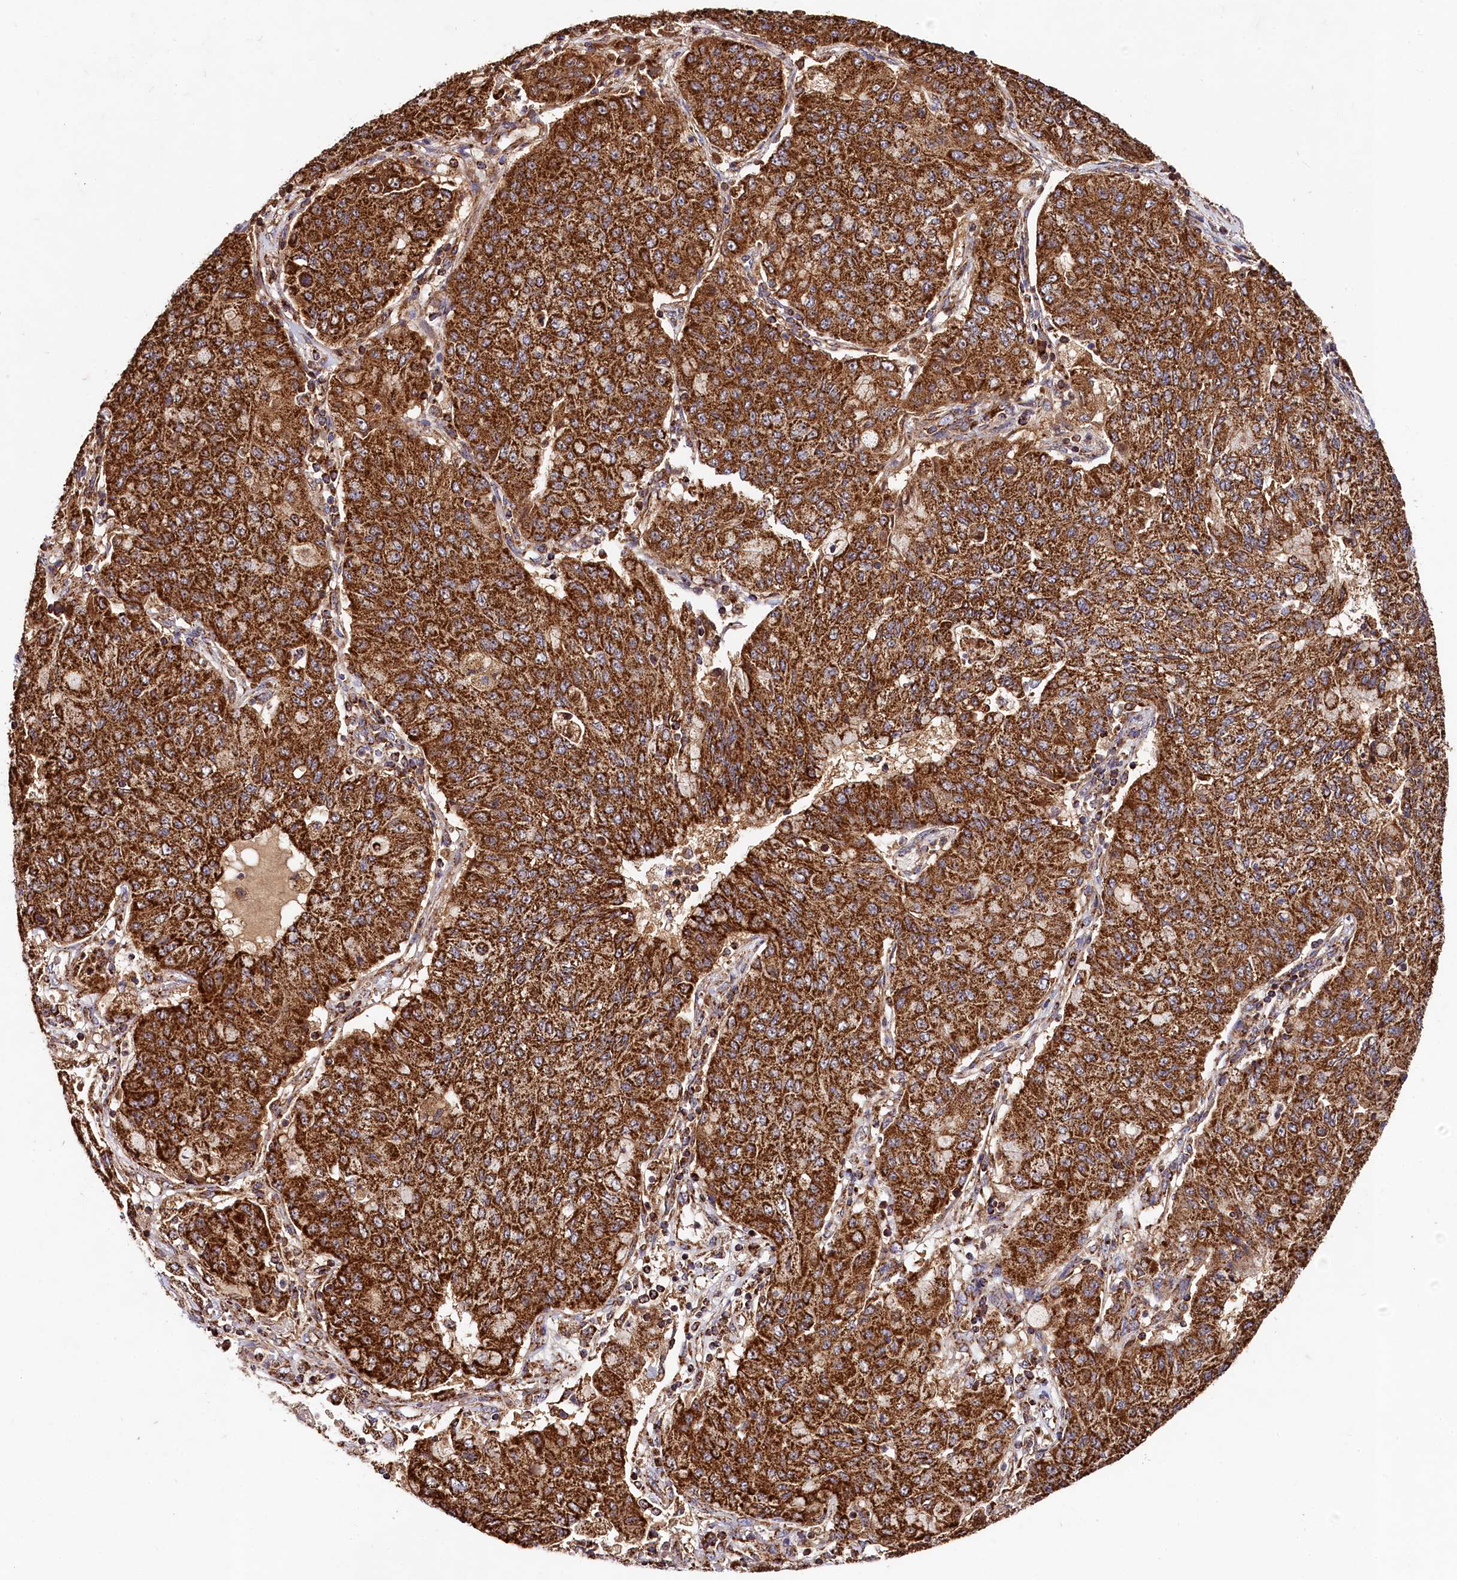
{"staining": {"intensity": "strong", "quantity": ">75%", "location": "cytoplasmic/membranous"}, "tissue": "lung cancer", "cell_type": "Tumor cells", "image_type": "cancer", "snomed": [{"axis": "morphology", "description": "Squamous cell carcinoma, NOS"}, {"axis": "topography", "description": "Lung"}], "caption": "A brown stain labels strong cytoplasmic/membranous positivity of a protein in human lung cancer (squamous cell carcinoma) tumor cells.", "gene": "CLYBL", "patient": {"sex": "male", "age": 74}}